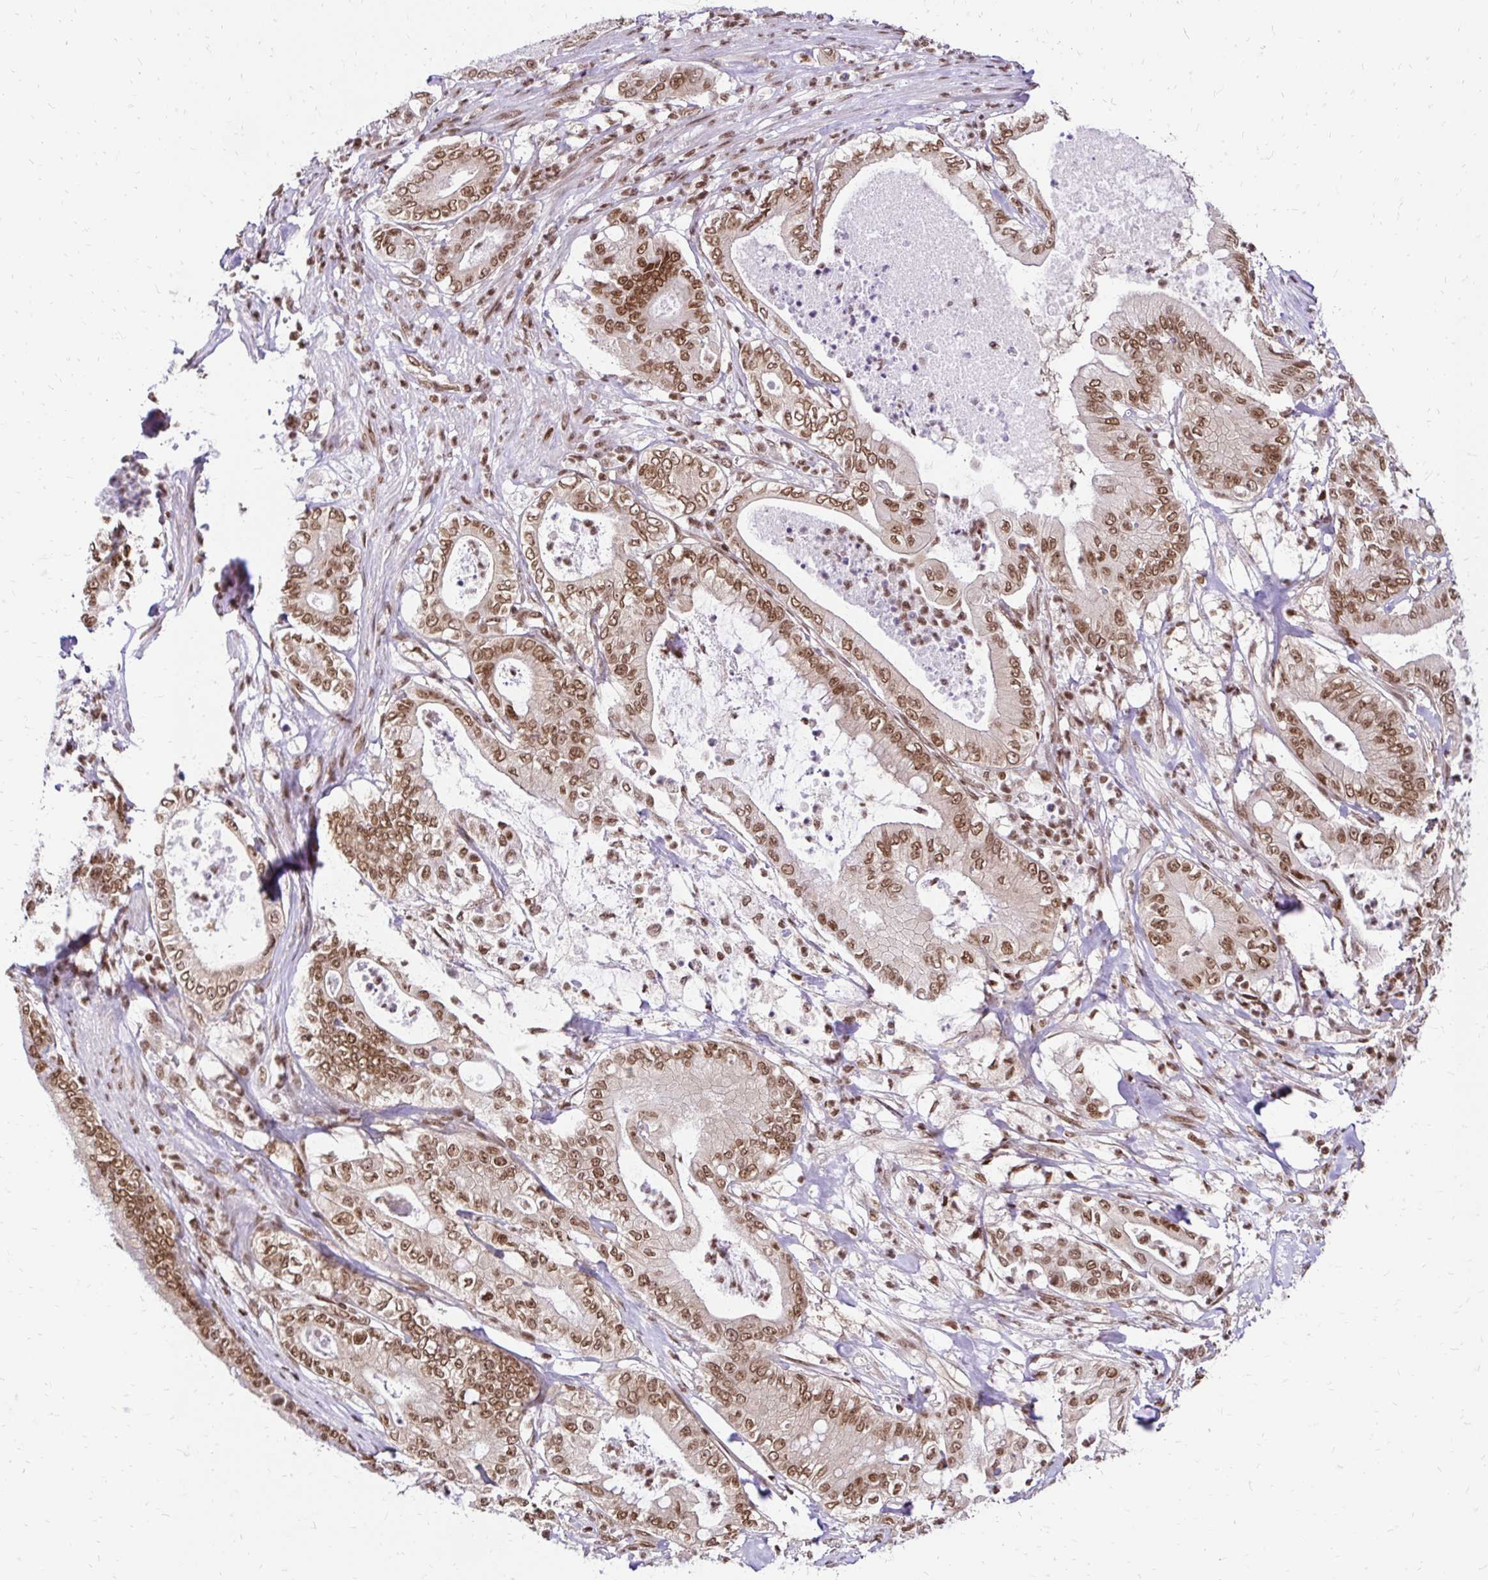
{"staining": {"intensity": "moderate", "quantity": ">75%", "location": "nuclear"}, "tissue": "pancreatic cancer", "cell_type": "Tumor cells", "image_type": "cancer", "snomed": [{"axis": "morphology", "description": "Adenocarcinoma, NOS"}, {"axis": "topography", "description": "Pancreas"}], "caption": "Immunohistochemistry histopathology image of pancreatic cancer (adenocarcinoma) stained for a protein (brown), which shows medium levels of moderate nuclear expression in approximately >75% of tumor cells.", "gene": "GLYR1", "patient": {"sex": "male", "age": 71}}